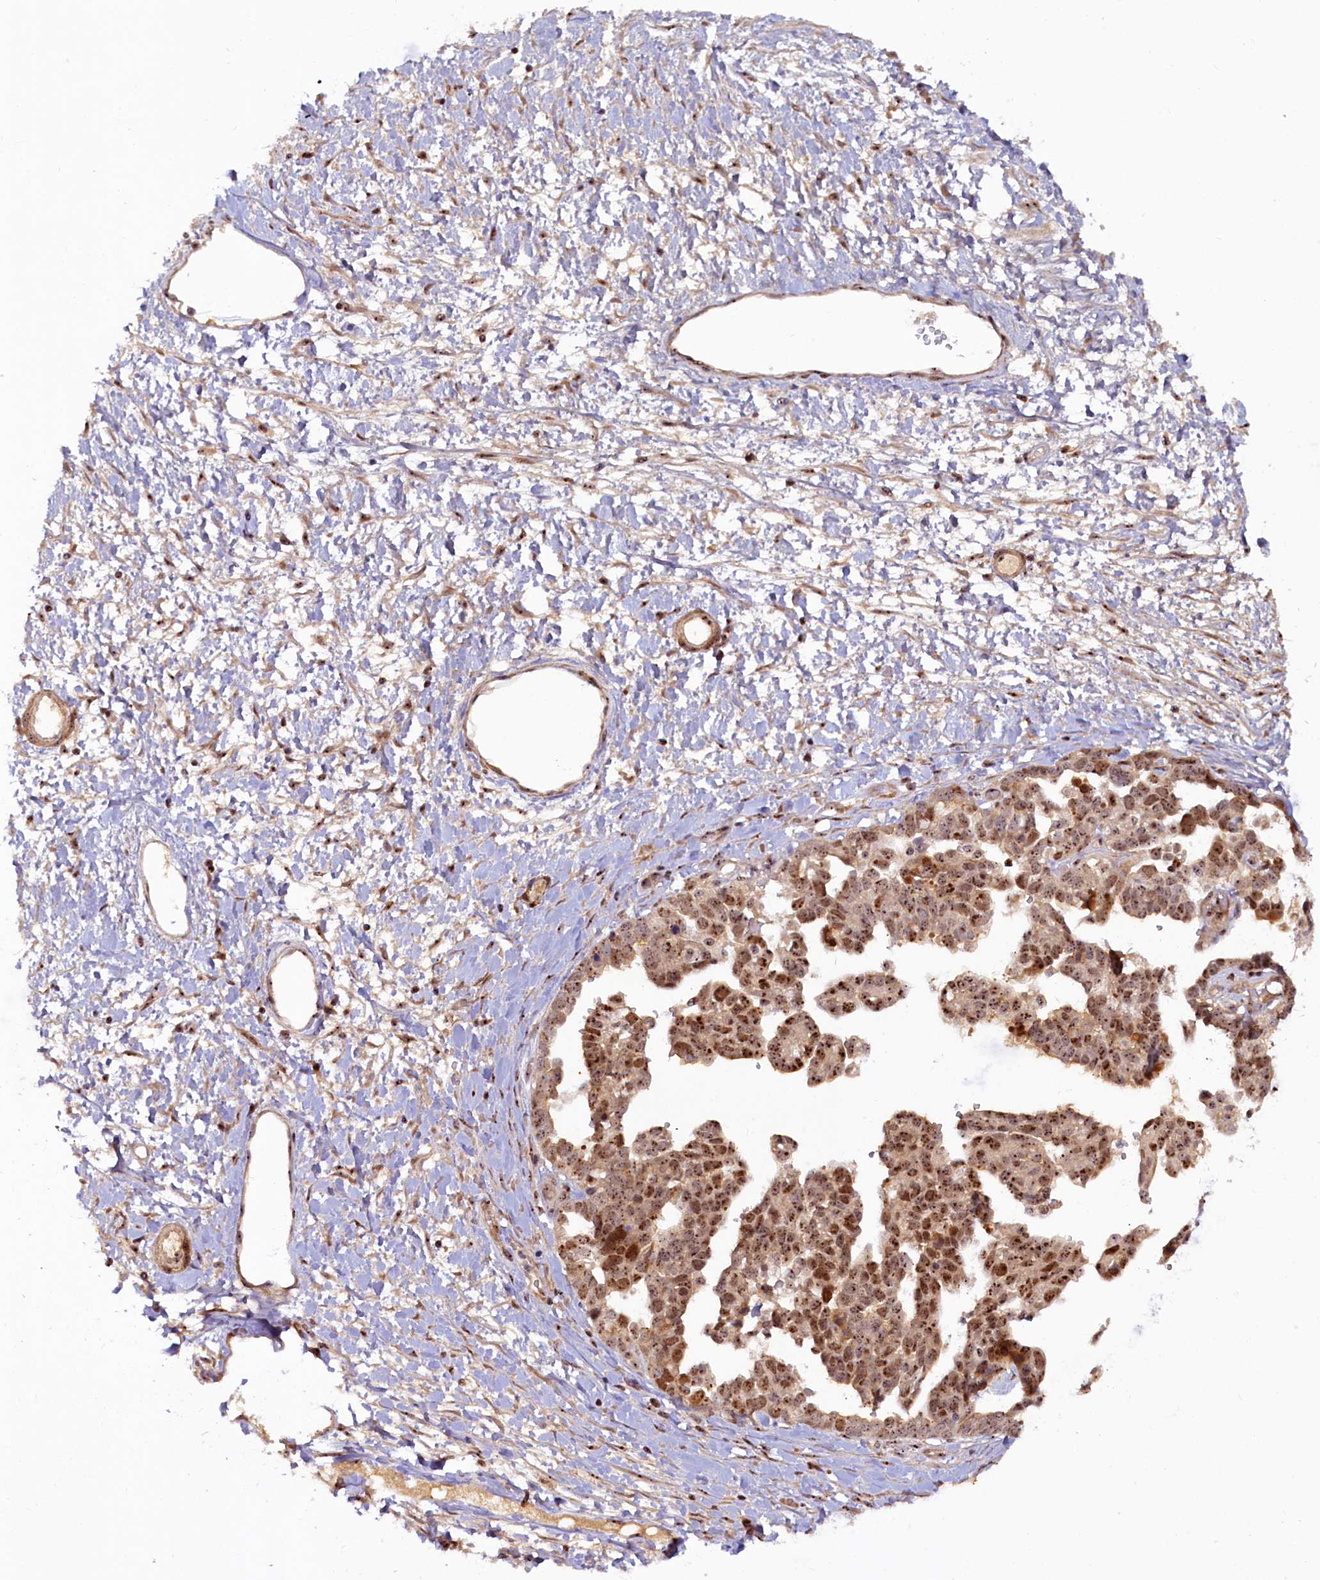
{"staining": {"intensity": "moderate", "quantity": ">75%", "location": "nuclear"}, "tissue": "ovarian cancer", "cell_type": "Tumor cells", "image_type": "cancer", "snomed": [{"axis": "morphology", "description": "Cystadenocarcinoma, serous, NOS"}, {"axis": "topography", "description": "Ovary"}], "caption": "A photomicrograph of ovarian serous cystadenocarcinoma stained for a protein demonstrates moderate nuclear brown staining in tumor cells.", "gene": "TCOF1", "patient": {"sex": "female", "age": 54}}